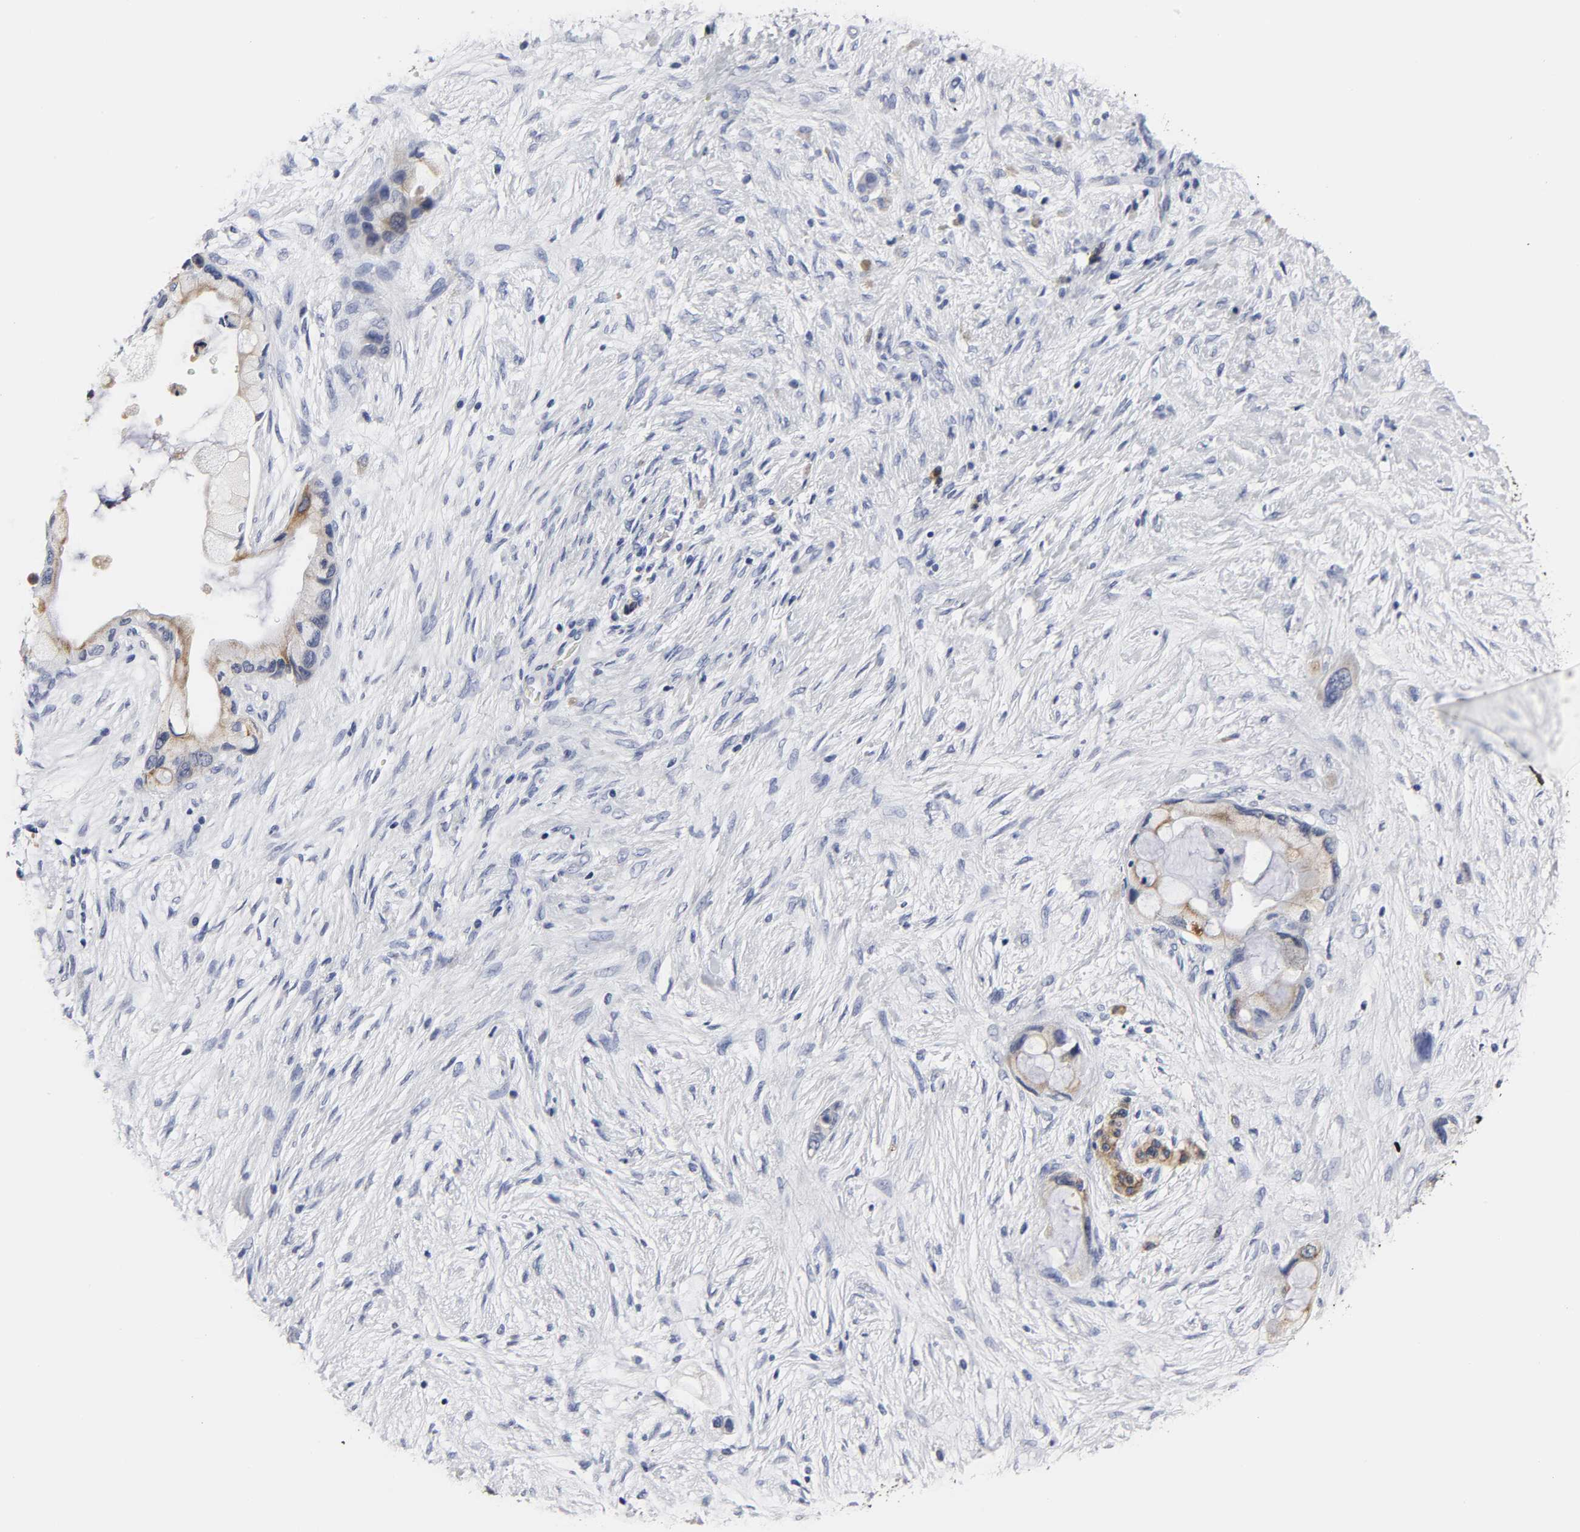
{"staining": {"intensity": "weak", "quantity": "<25%", "location": "cytoplasmic/membranous"}, "tissue": "pancreatic cancer", "cell_type": "Tumor cells", "image_type": "cancer", "snomed": [{"axis": "morphology", "description": "Adenocarcinoma, NOS"}, {"axis": "topography", "description": "Pancreas"}], "caption": "The micrograph shows no significant expression in tumor cells of adenocarcinoma (pancreatic).", "gene": "GRHL2", "patient": {"sex": "female", "age": 59}}